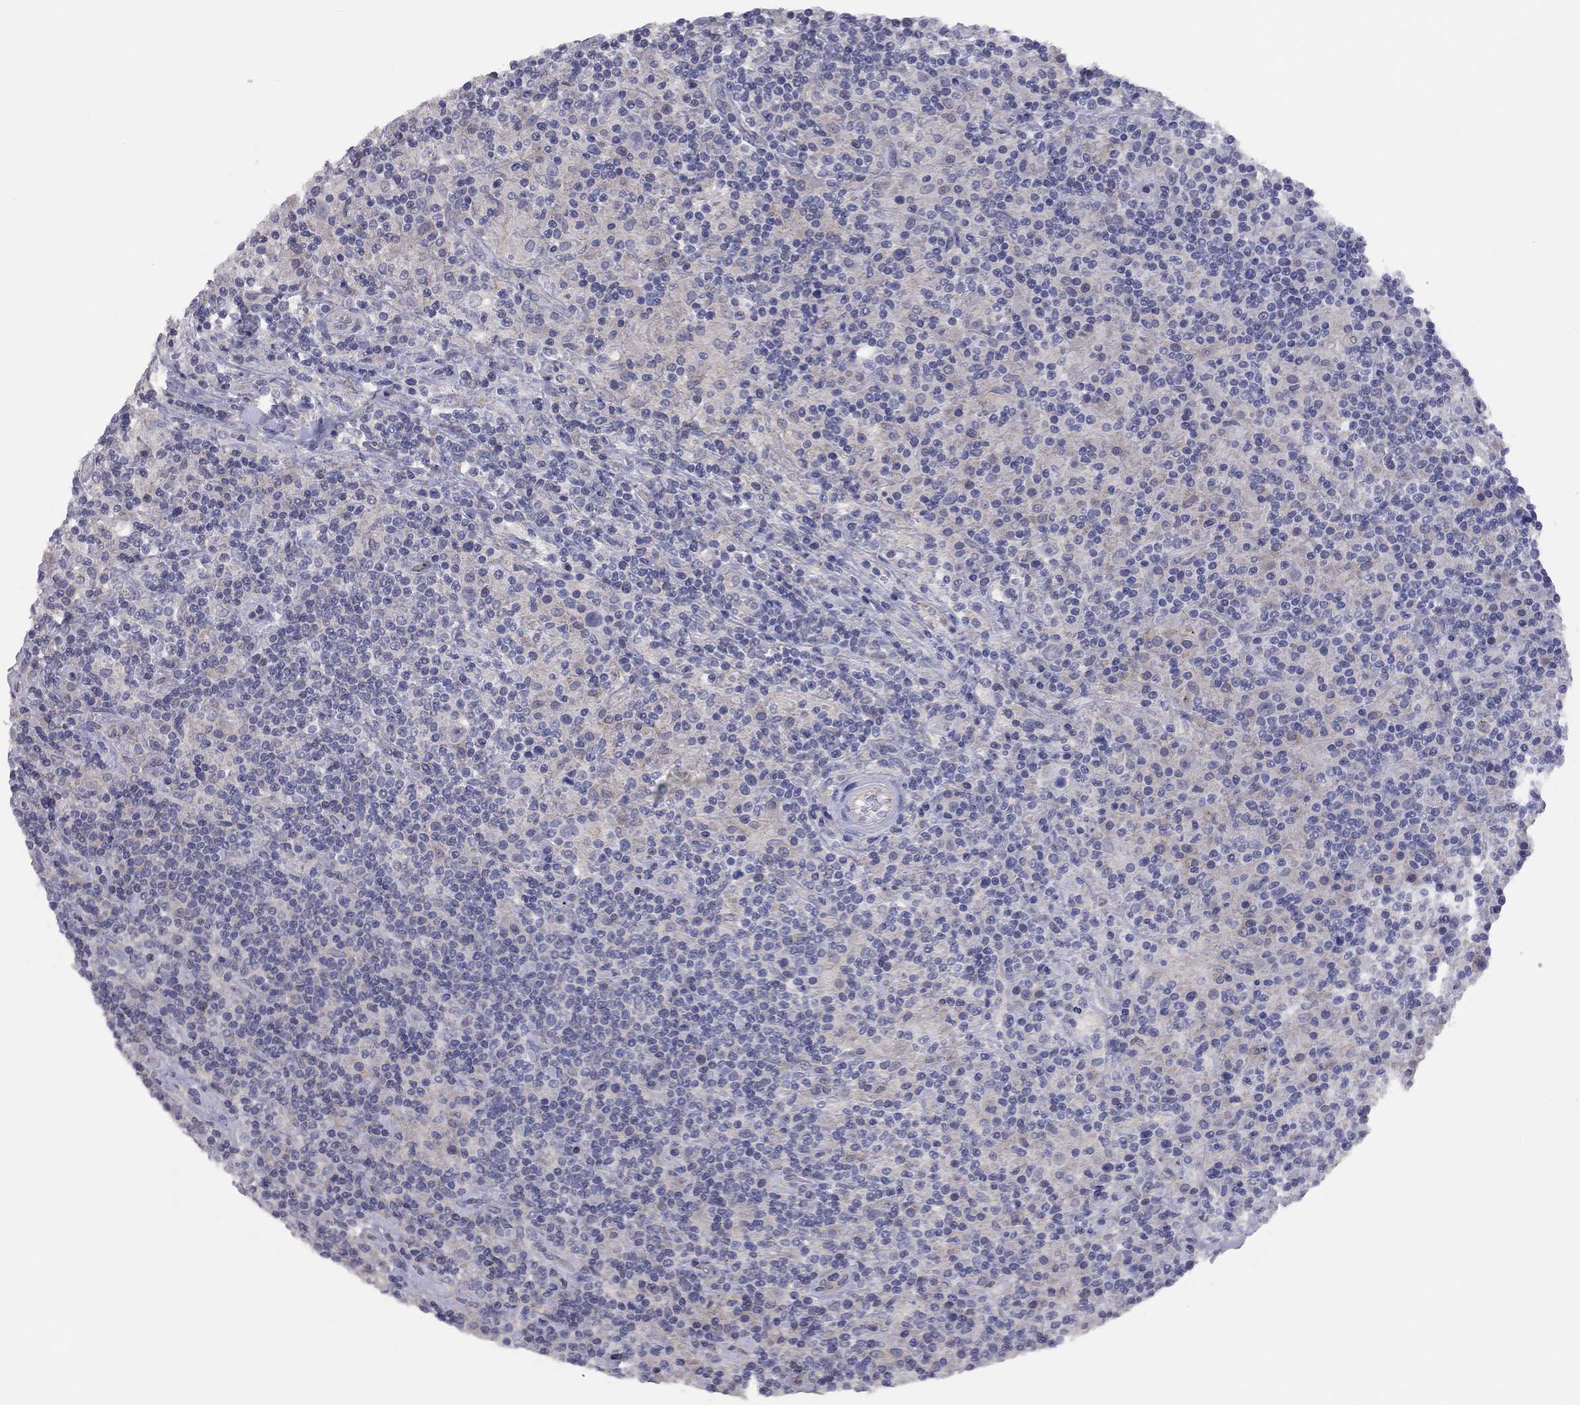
{"staining": {"intensity": "negative", "quantity": "none", "location": "none"}, "tissue": "lymphoma", "cell_type": "Tumor cells", "image_type": "cancer", "snomed": [{"axis": "morphology", "description": "Hodgkin's disease, NOS"}, {"axis": "topography", "description": "Lymph node"}], "caption": "Tumor cells are negative for brown protein staining in Hodgkin's disease.", "gene": "KCNB1", "patient": {"sex": "male", "age": 70}}